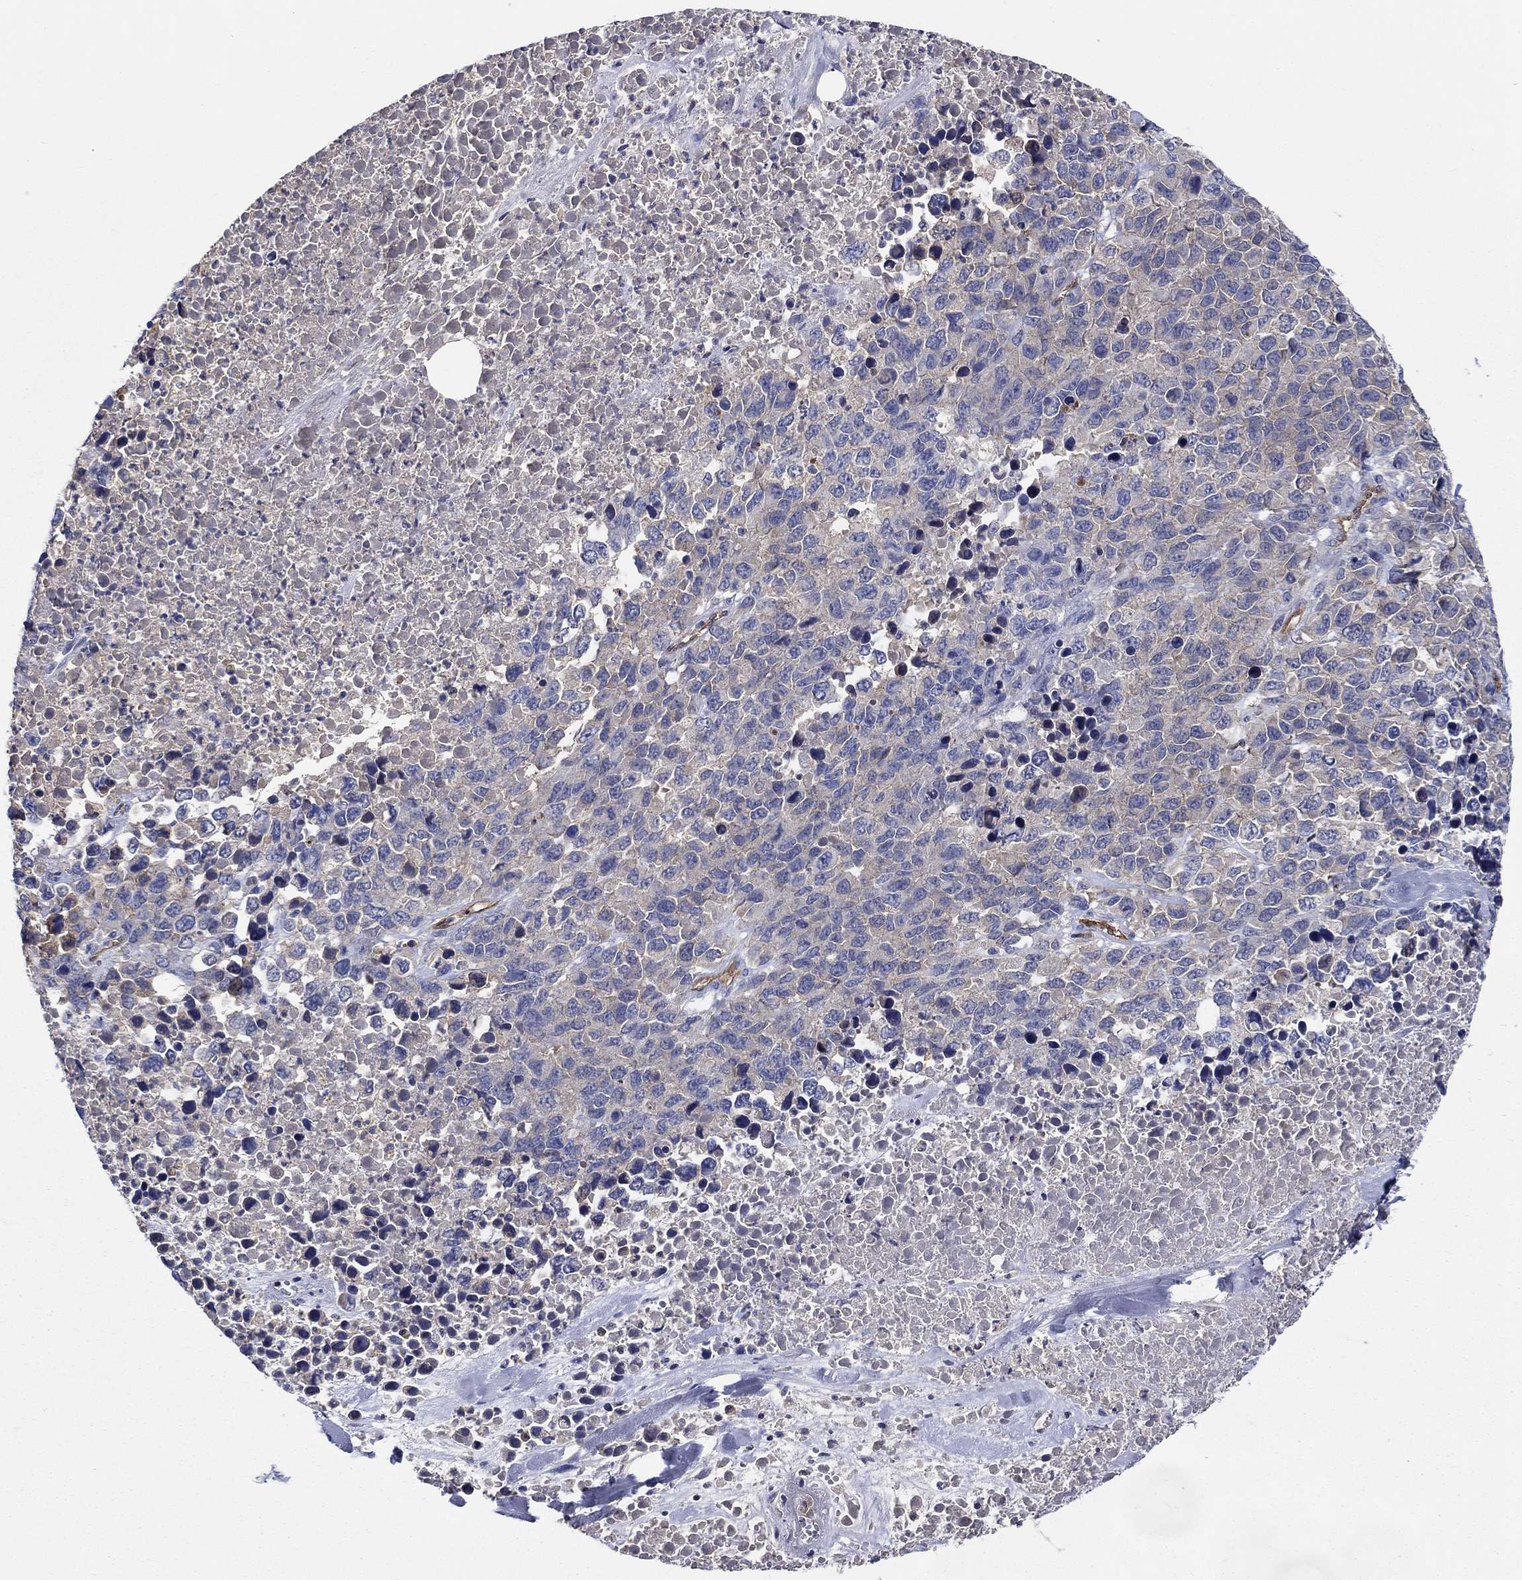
{"staining": {"intensity": "weak", "quantity": "<25%", "location": "cytoplasmic/membranous"}, "tissue": "melanoma", "cell_type": "Tumor cells", "image_type": "cancer", "snomed": [{"axis": "morphology", "description": "Malignant melanoma, Metastatic site"}, {"axis": "topography", "description": "Skin"}], "caption": "Immunohistochemistry (IHC) of malignant melanoma (metastatic site) reveals no positivity in tumor cells.", "gene": "AGFG2", "patient": {"sex": "male", "age": 84}}